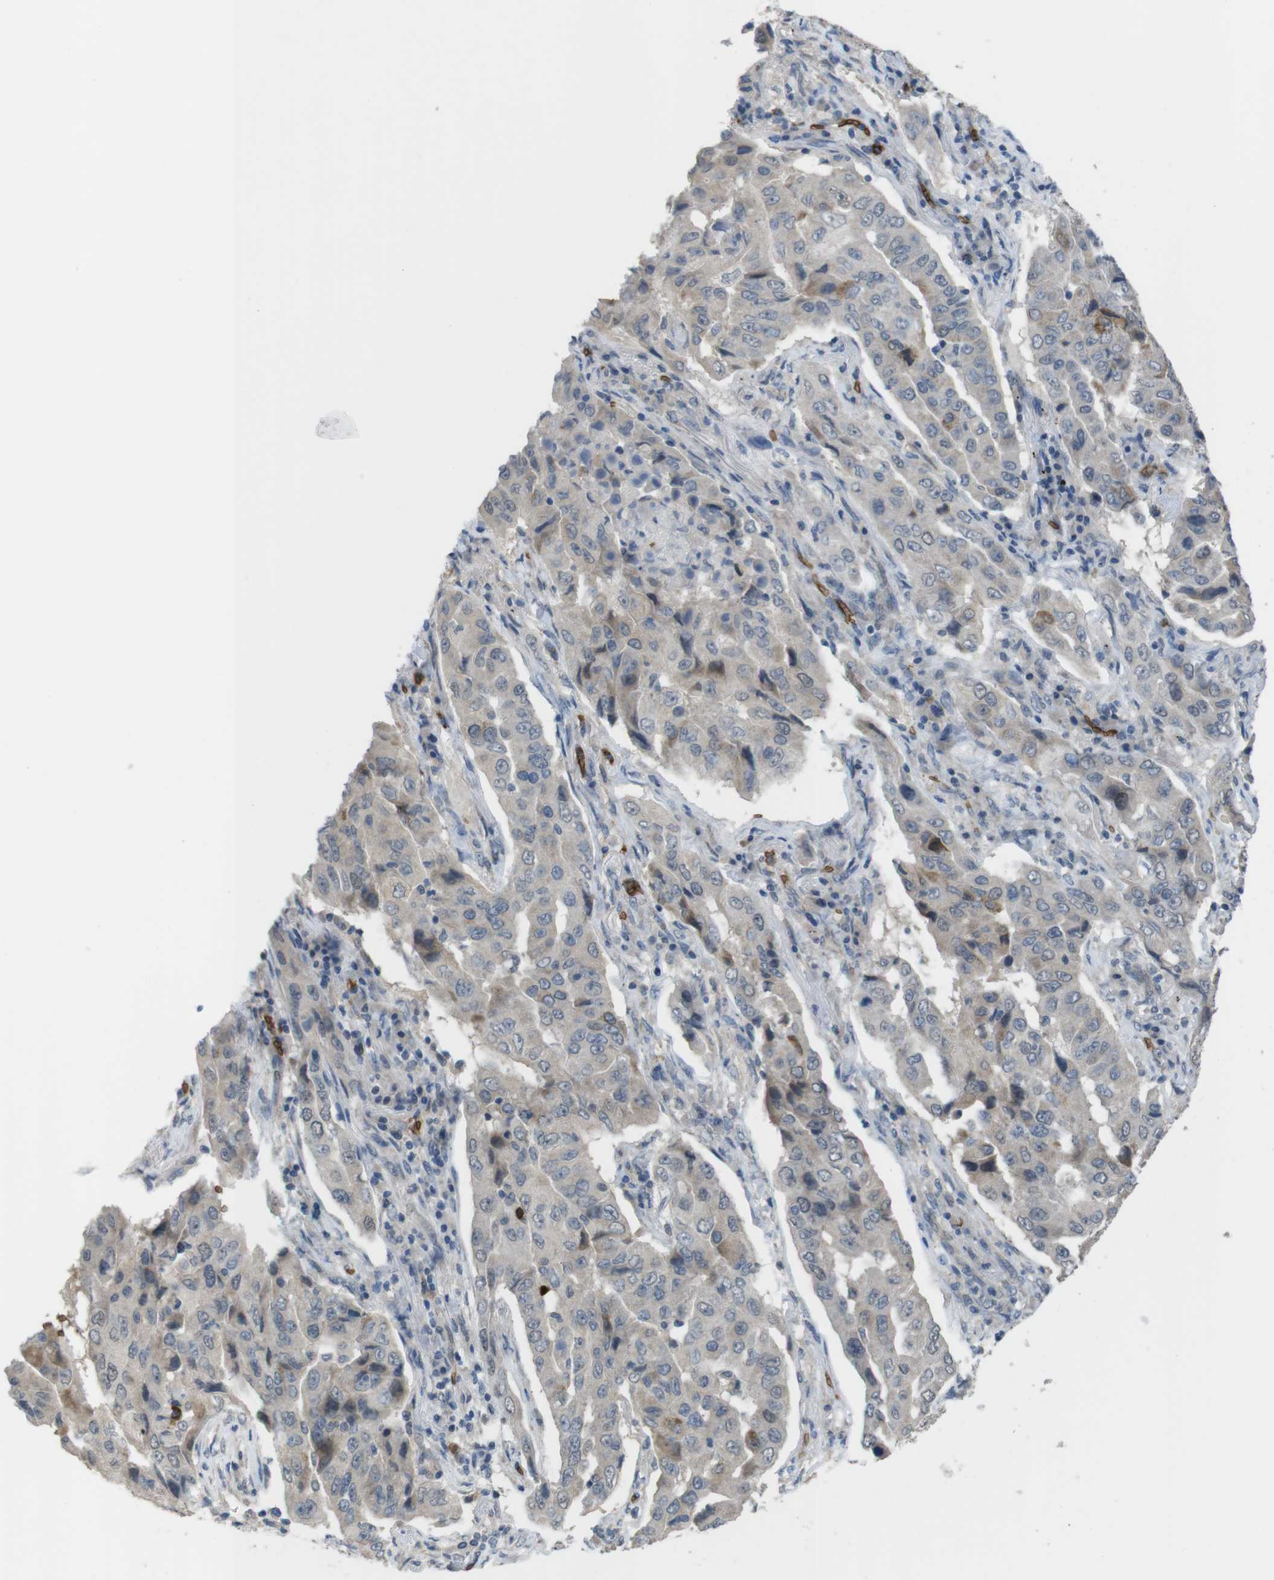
{"staining": {"intensity": "weak", "quantity": "25%-75%", "location": "cytoplasmic/membranous"}, "tissue": "lung cancer", "cell_type": "Tumor cells", "image_type": "cancer", "snomed": [{"axis": "morphology", "description": "Adenocarcinoma, NOS"}, {"axis": "topography", "description": "Lung"}], "caption": "Brown immunohistochemical staining in lung cancer (adenocarcinoma) displays weak cytoplasmic/membranous staining in about 25%-75% of tumor cells.", "gene": "GYPA", "patient": {"sex": "female", "age": 65}}